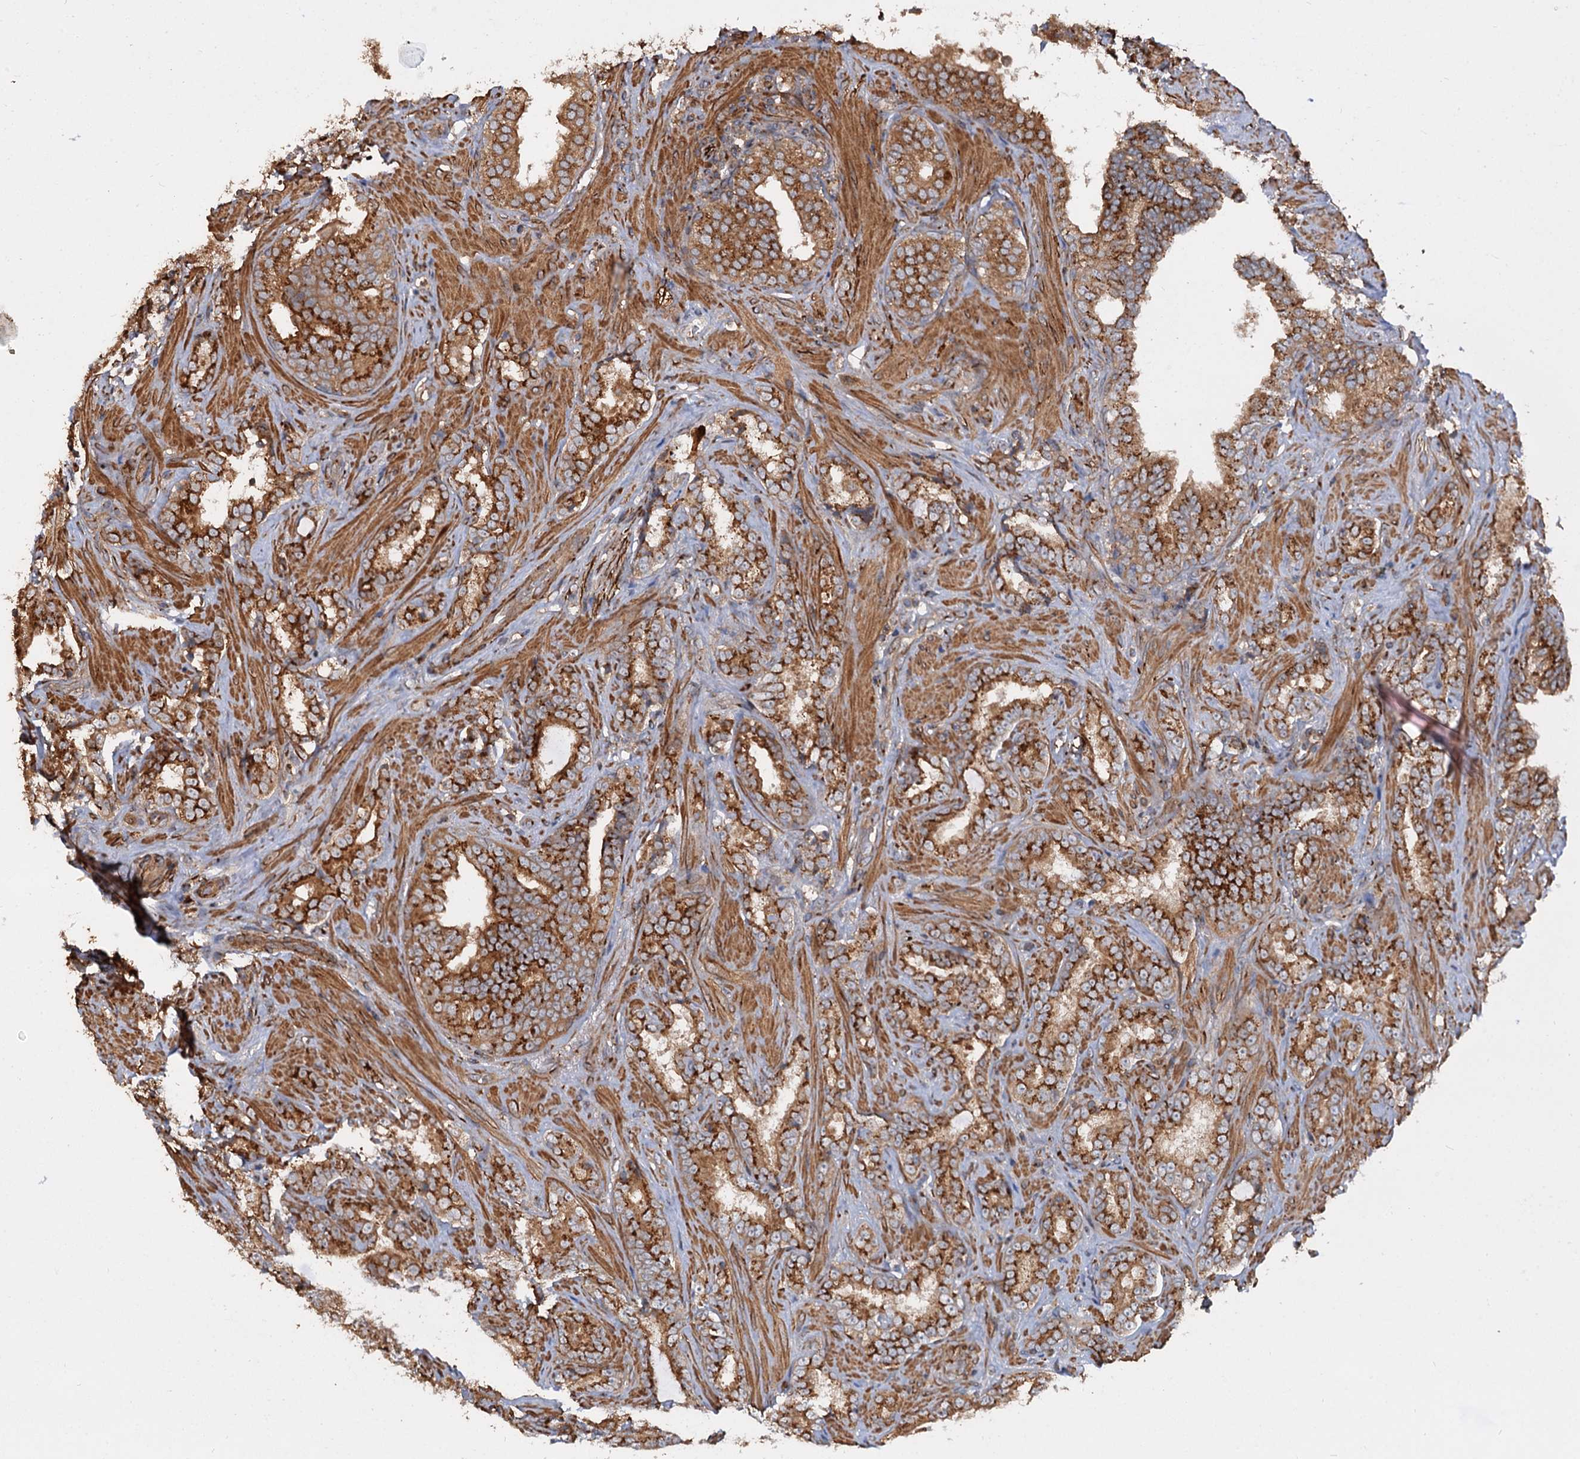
{"staining": {"intensity": "strong", "quantity": ">75%", "location": "cytoplasmic/membranous"}, "tissue": "prostate cancer", "cell_type": "Tumor cells", "image_type": "cancer", "snomed": [{"axis": "morphology", "description": "Adenocarcinoma, High grade"}, {"axis": "topography", "description": "Prostate and seminal vesicle, NOS"}], "caption": "Brown immunohistochemical staining in prostate high-grade adenocarcinoma displays strong cytoplasmic/membranous staining in approximately >75% of tumor cells.", "gene": "ANKRD26", "patient": {"sex": "male", "age": 67}}